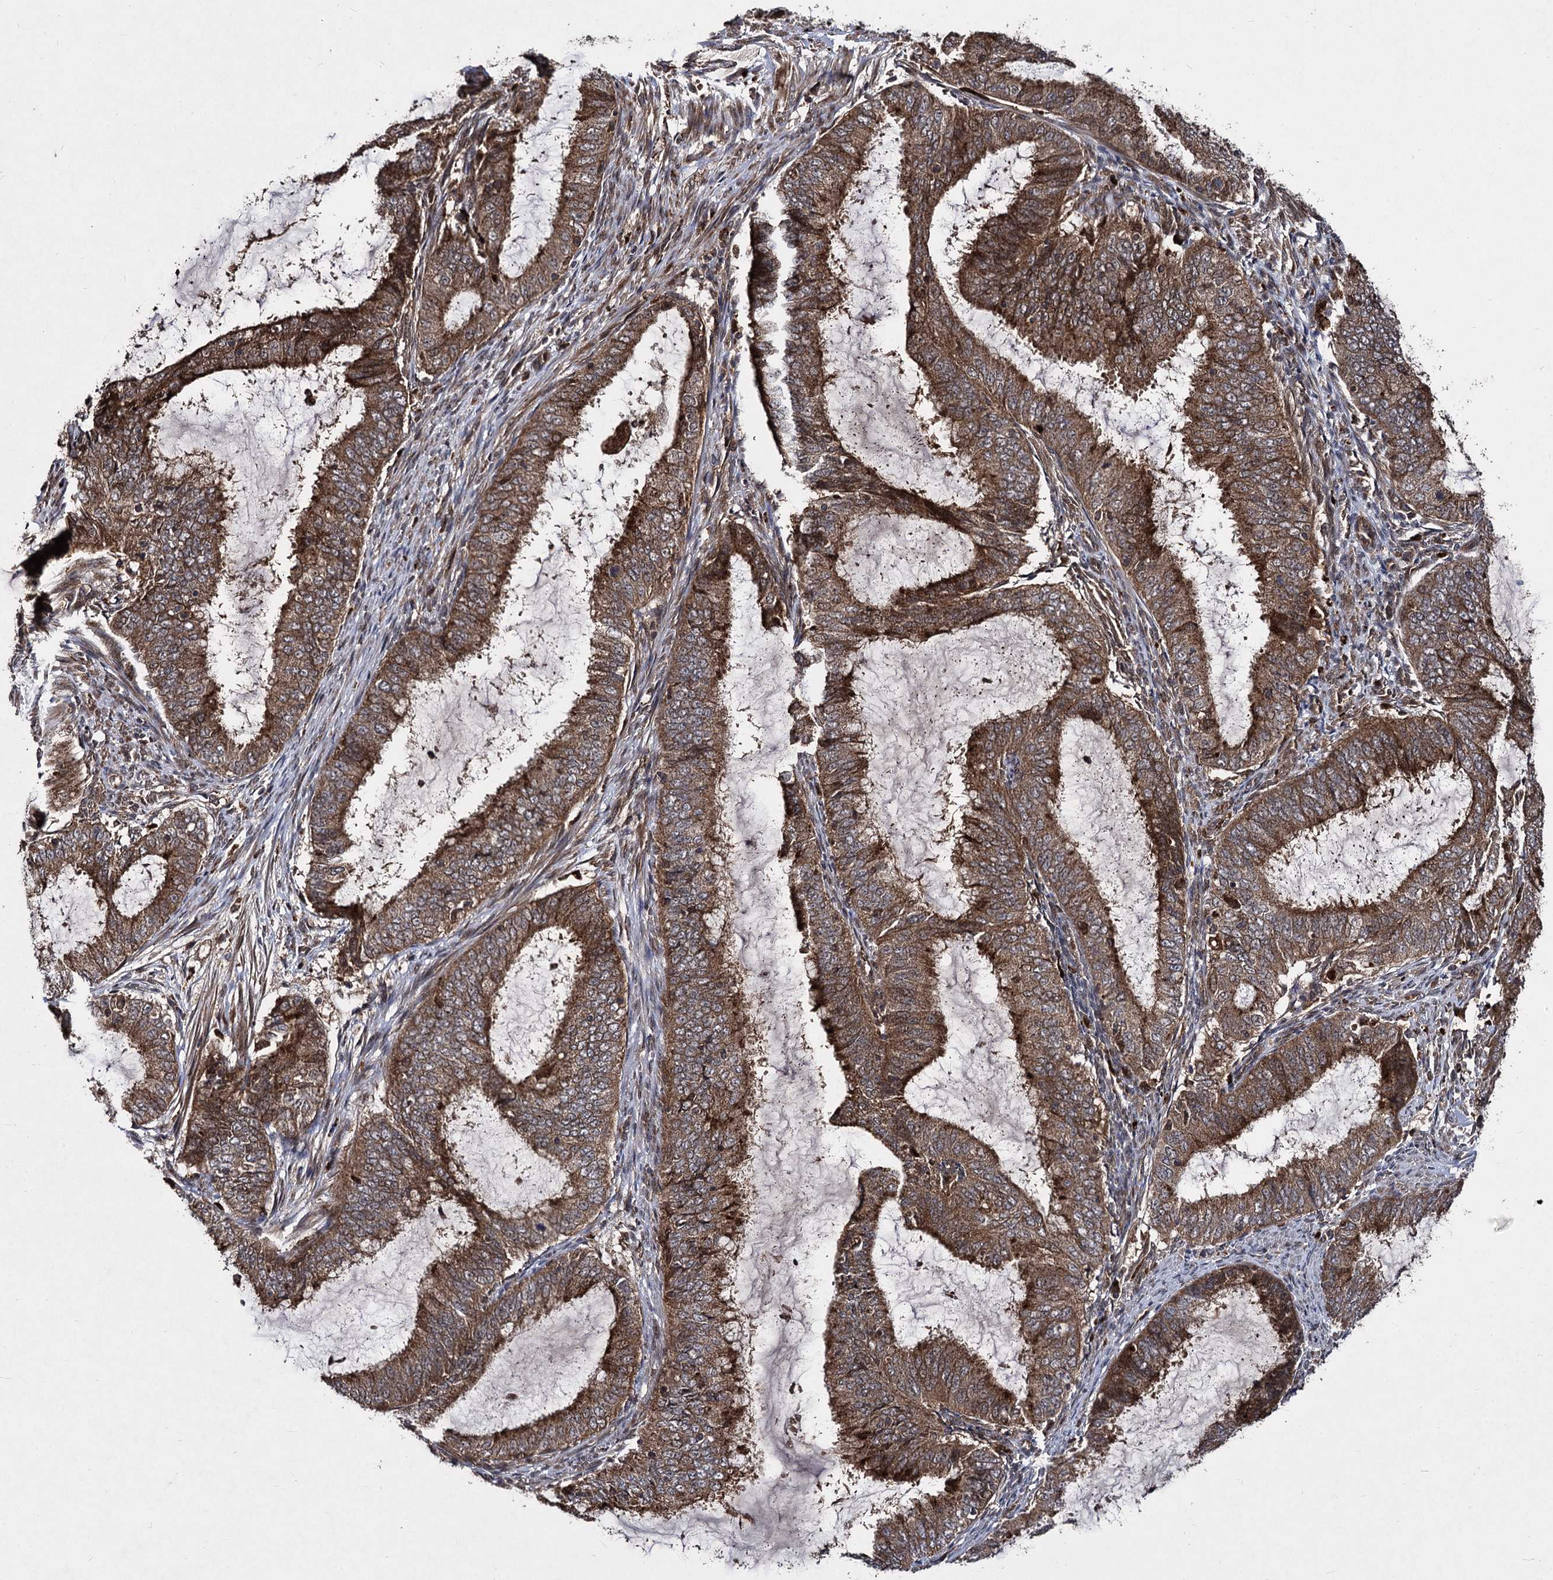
{"staining": {"intensity": "moderate", "quantity": ">75%", "location": "cytoplasmic/membranous"}, "tissue": "endometrial cancer", "cell_type": "Tumor cells", "image_type": "cancer", "snomed": [{"axis": "morphology", "description": "Adenocarcinoma, NOS"}, {"axis": "topography", "description": "Endometrium"}], "caption": "The image exhibits a brown stain indicating the presence of a protein in the cytoplasmic/membranous of tumor cells in adenocarcinoma (endometrial).", "gene": "BCL2L2", "patient": {"sex": "female", "age": 51}}